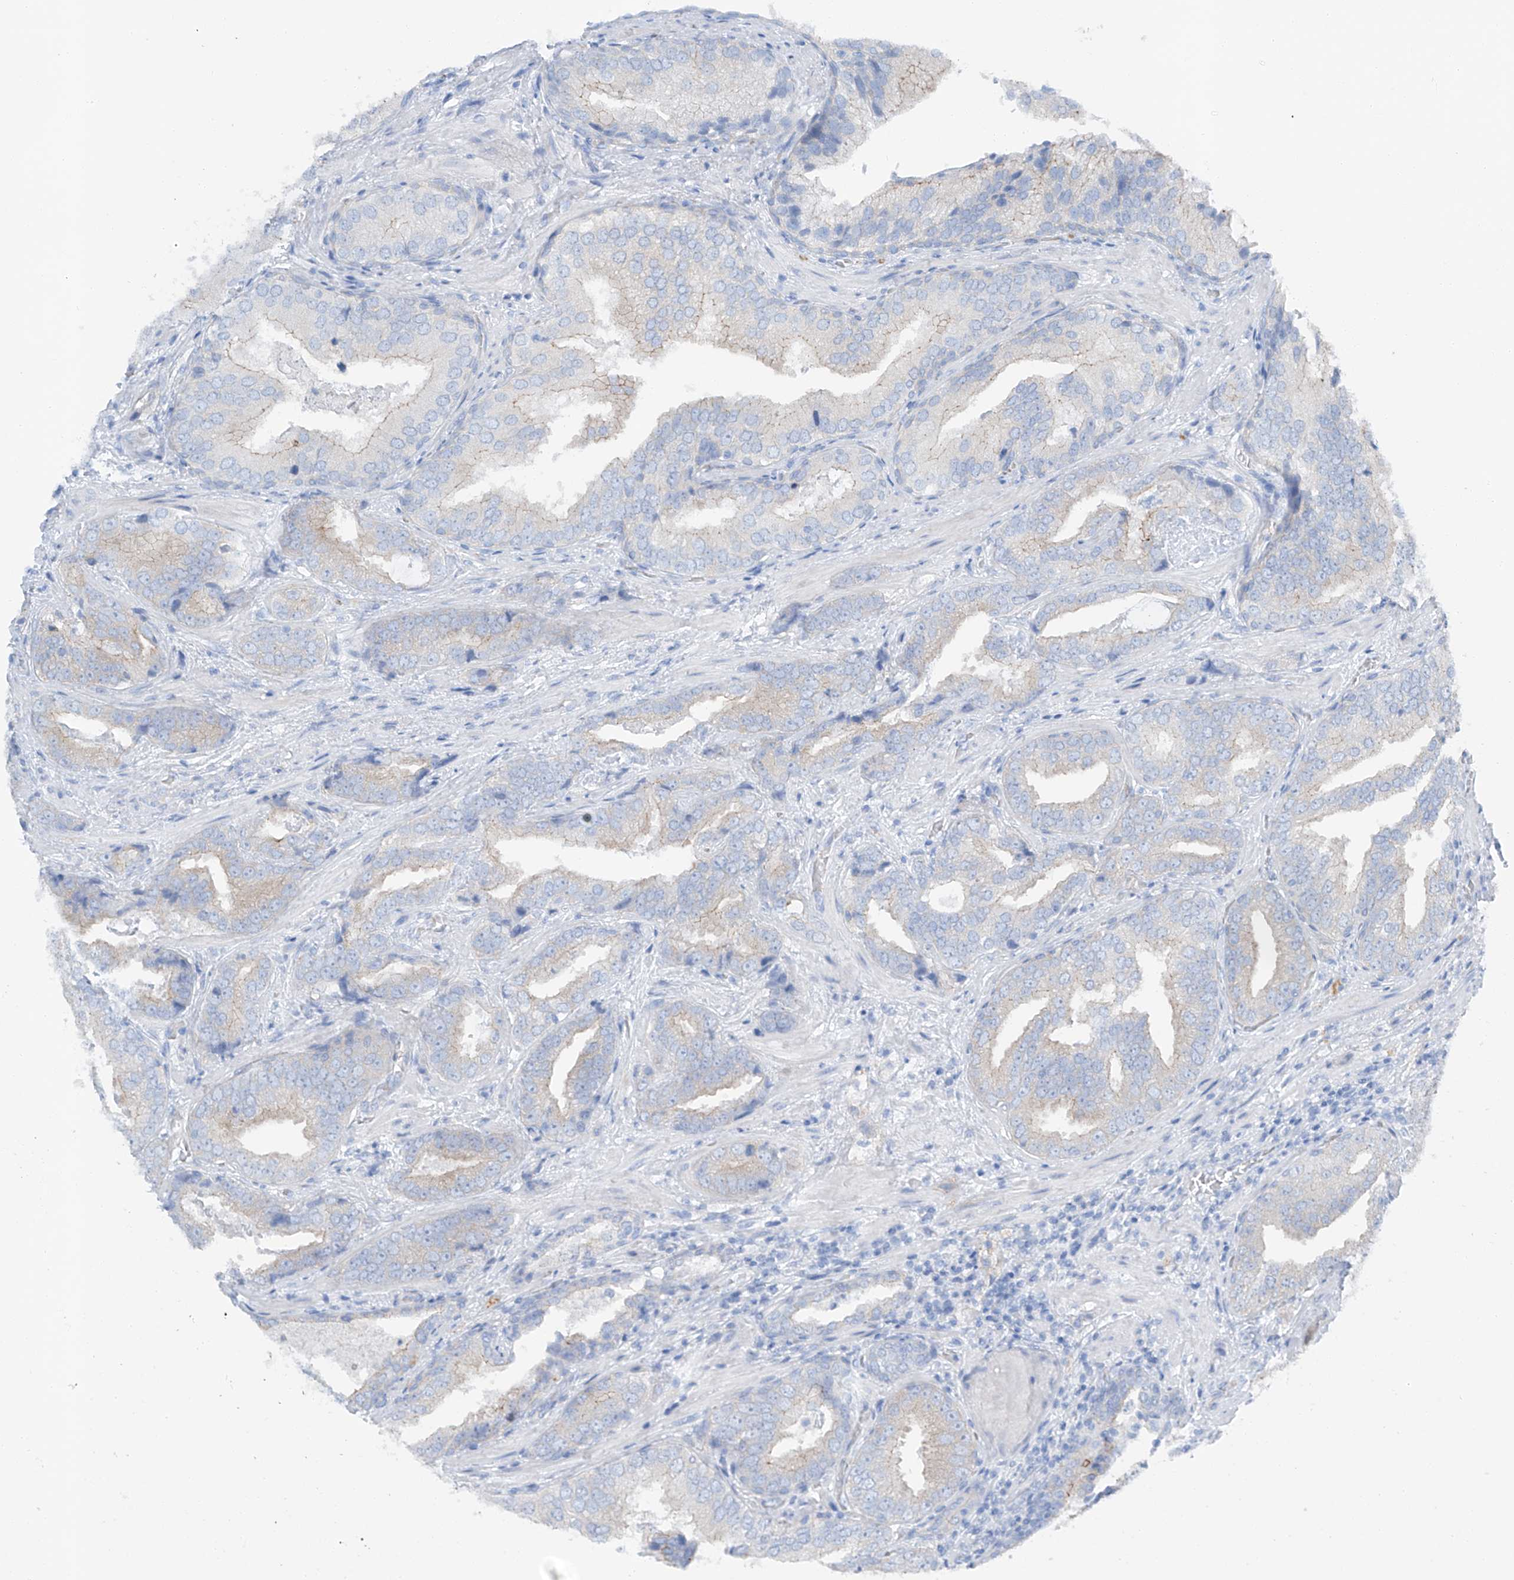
{"staining": {"intensity": "weak", "quantity": "<25%", "location": "cytoplasmic/membranous"}, "tissue": "prostate cancer", "cell_type": "Tumor cells", "image_type": "cancer", "snomed": [{"axis": "morphology", "description": "Adenocarcinoma, Low grade"}, {"axis": "topography", "description": "Prostate"}], "caption": "Tumor cells show no significant positivity in prostate cancer (low-grade adenocarcinoma).", "gene": "MAGI1", "patient": {"sex": "male", "age": 67}}